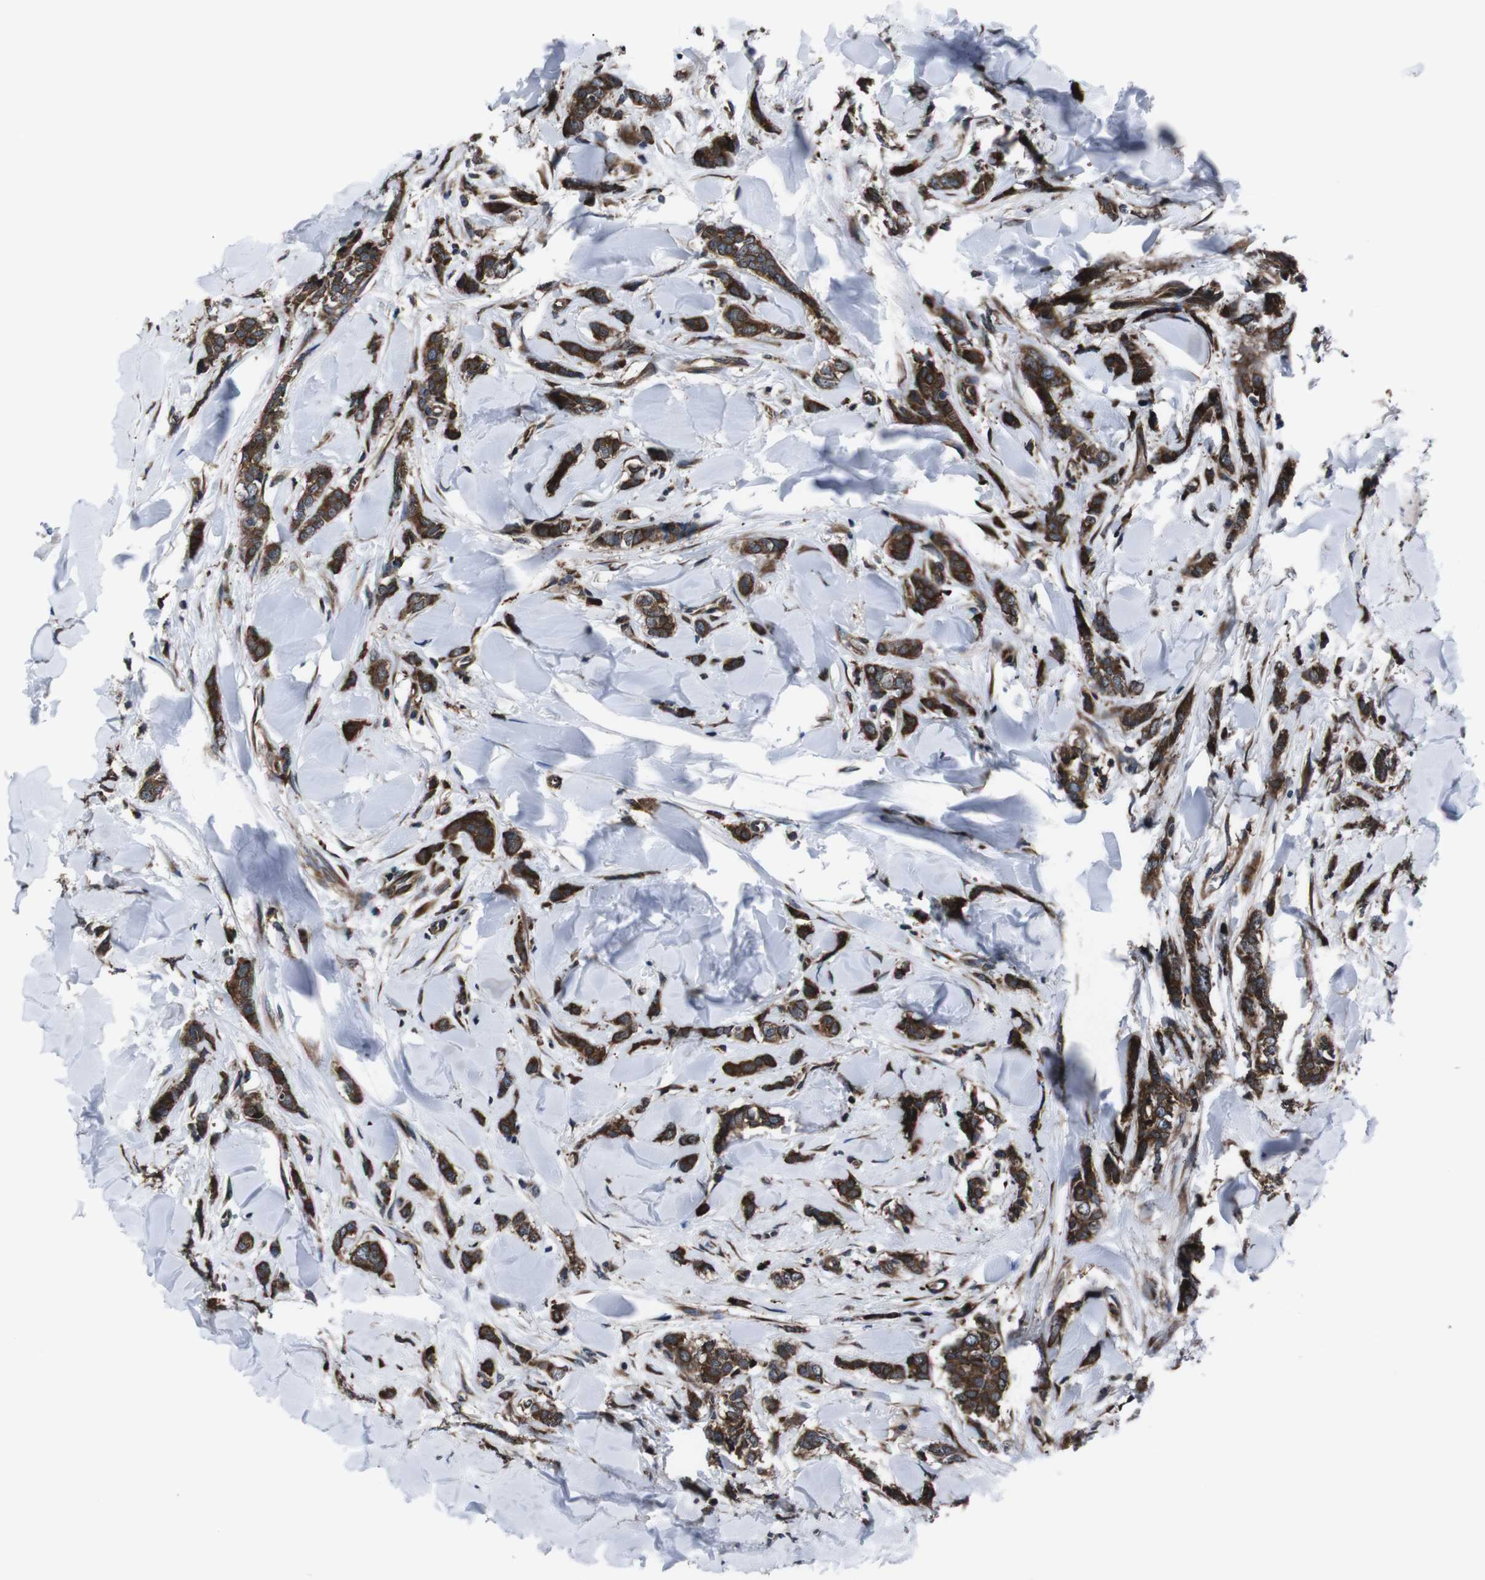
{"staining": {"intensity": "strong", "quantity": ">75%", "location": "cytoplasmic/membranous"}, "tissue": "breast cancer", "cell_type": "Tumor cells", "image_type": "cancer", "snomed": [{"axis": "morphology", "description": "Lobular carcinoma"}, {"axis": "topography", "description": "Skin"}, {"axis": "topography", "description": "Breast"}], "caption": "Approximately >75% of tumor cells in lobular carcinoma (breast) demonstrate strong cytoplasmic/membranous protein expression as visualized by brown immunohistochemical staining.", "gene": "EIF4A2", "patient": {"sex": "female", "age": 46}}